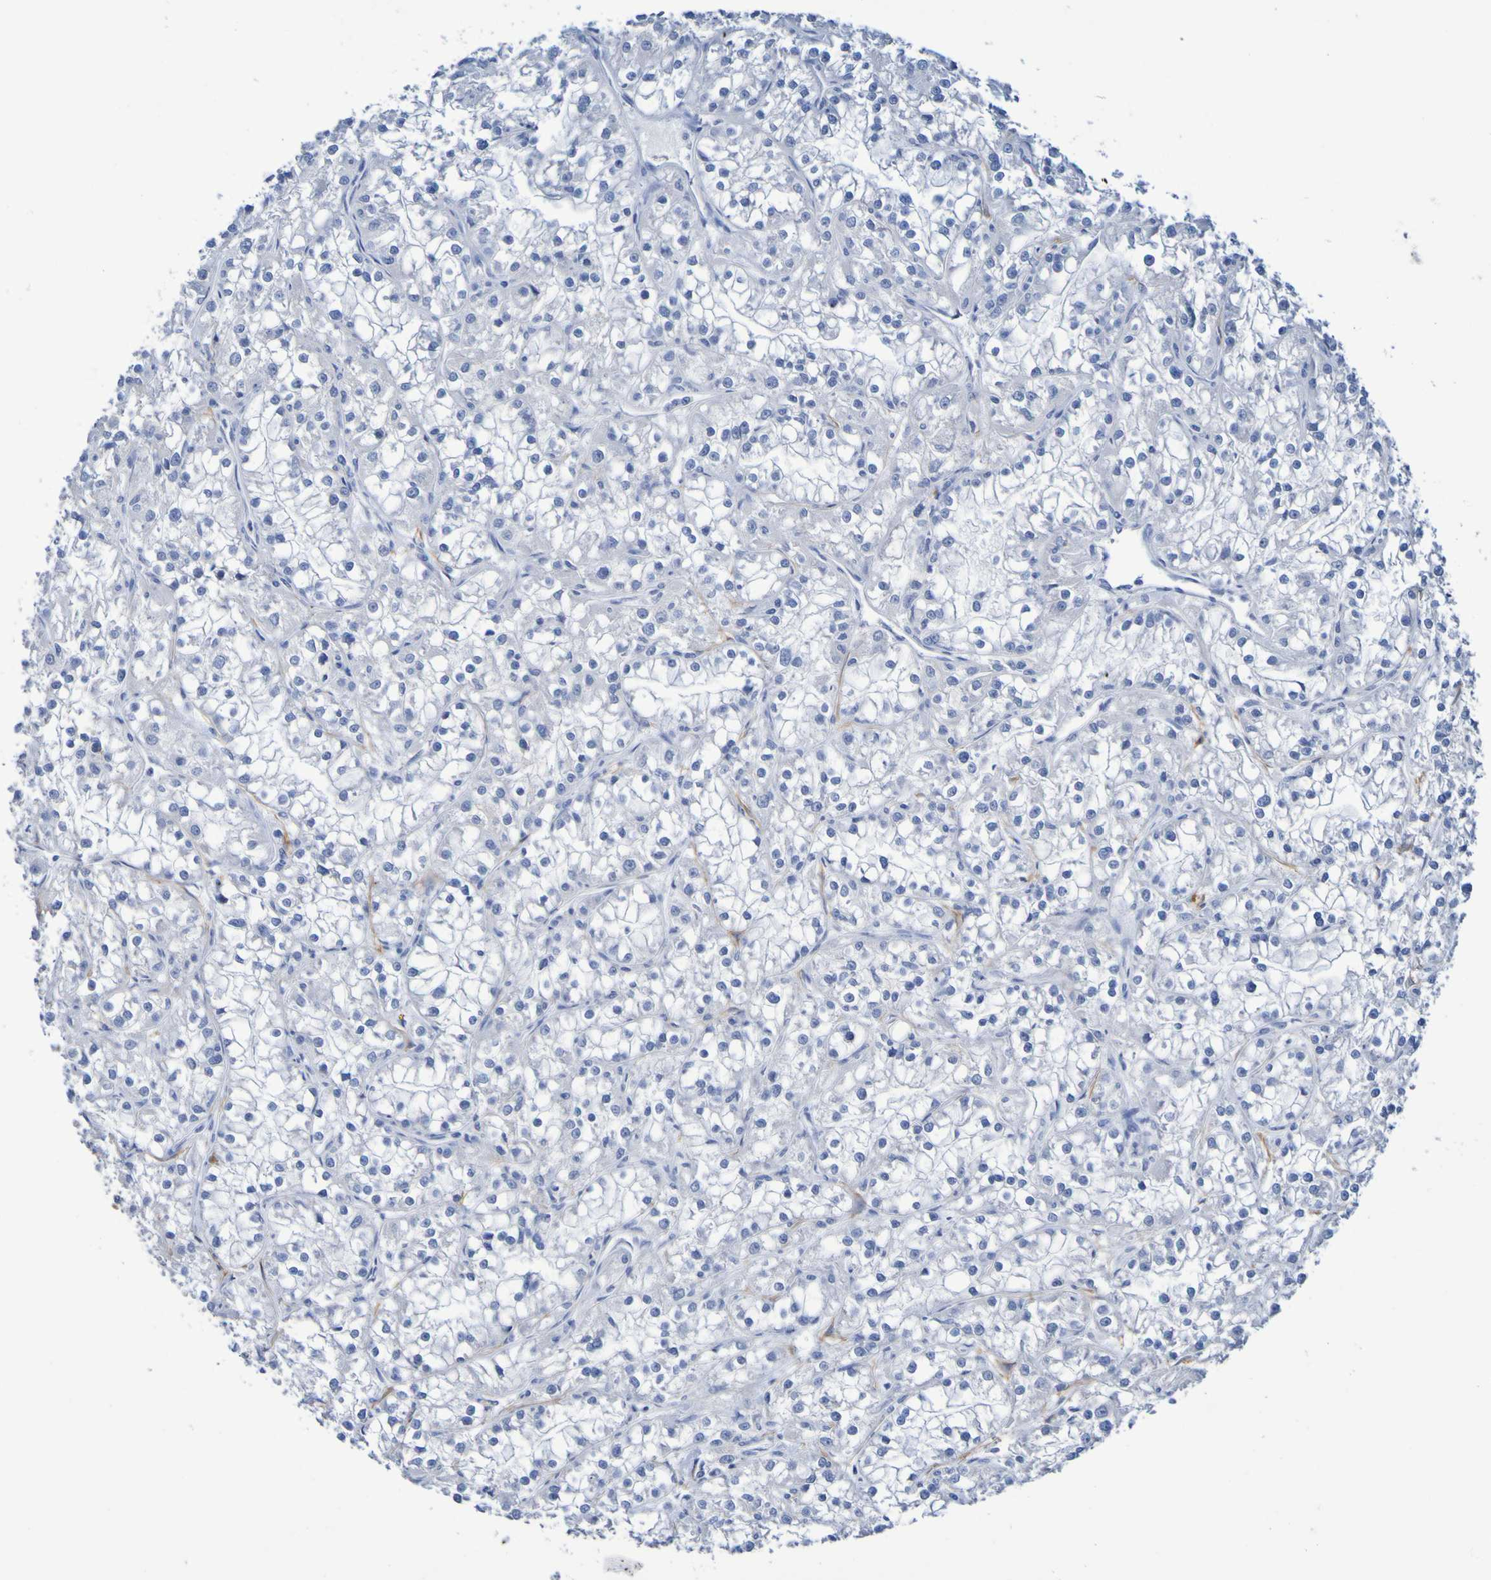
{"staining": {"intensity": "negative", "quantity": "none", "location": "none"}, "tissue": "renal cancer", "cell_type": "Tumor cells", "image_type": "cancer", "snomed": [{"axis": "morphology", "description": "Adenocarcinoma, NOS"}, {"axis": "topography", "description": "Kidney"}], "caption": "Immunohistochemical staining of human renal cancer (adenocarcinoma) exhibits no significant positivity in tumor cells.", "gene": "SGCB", "patient": {"sex": "female", "age": 52}}